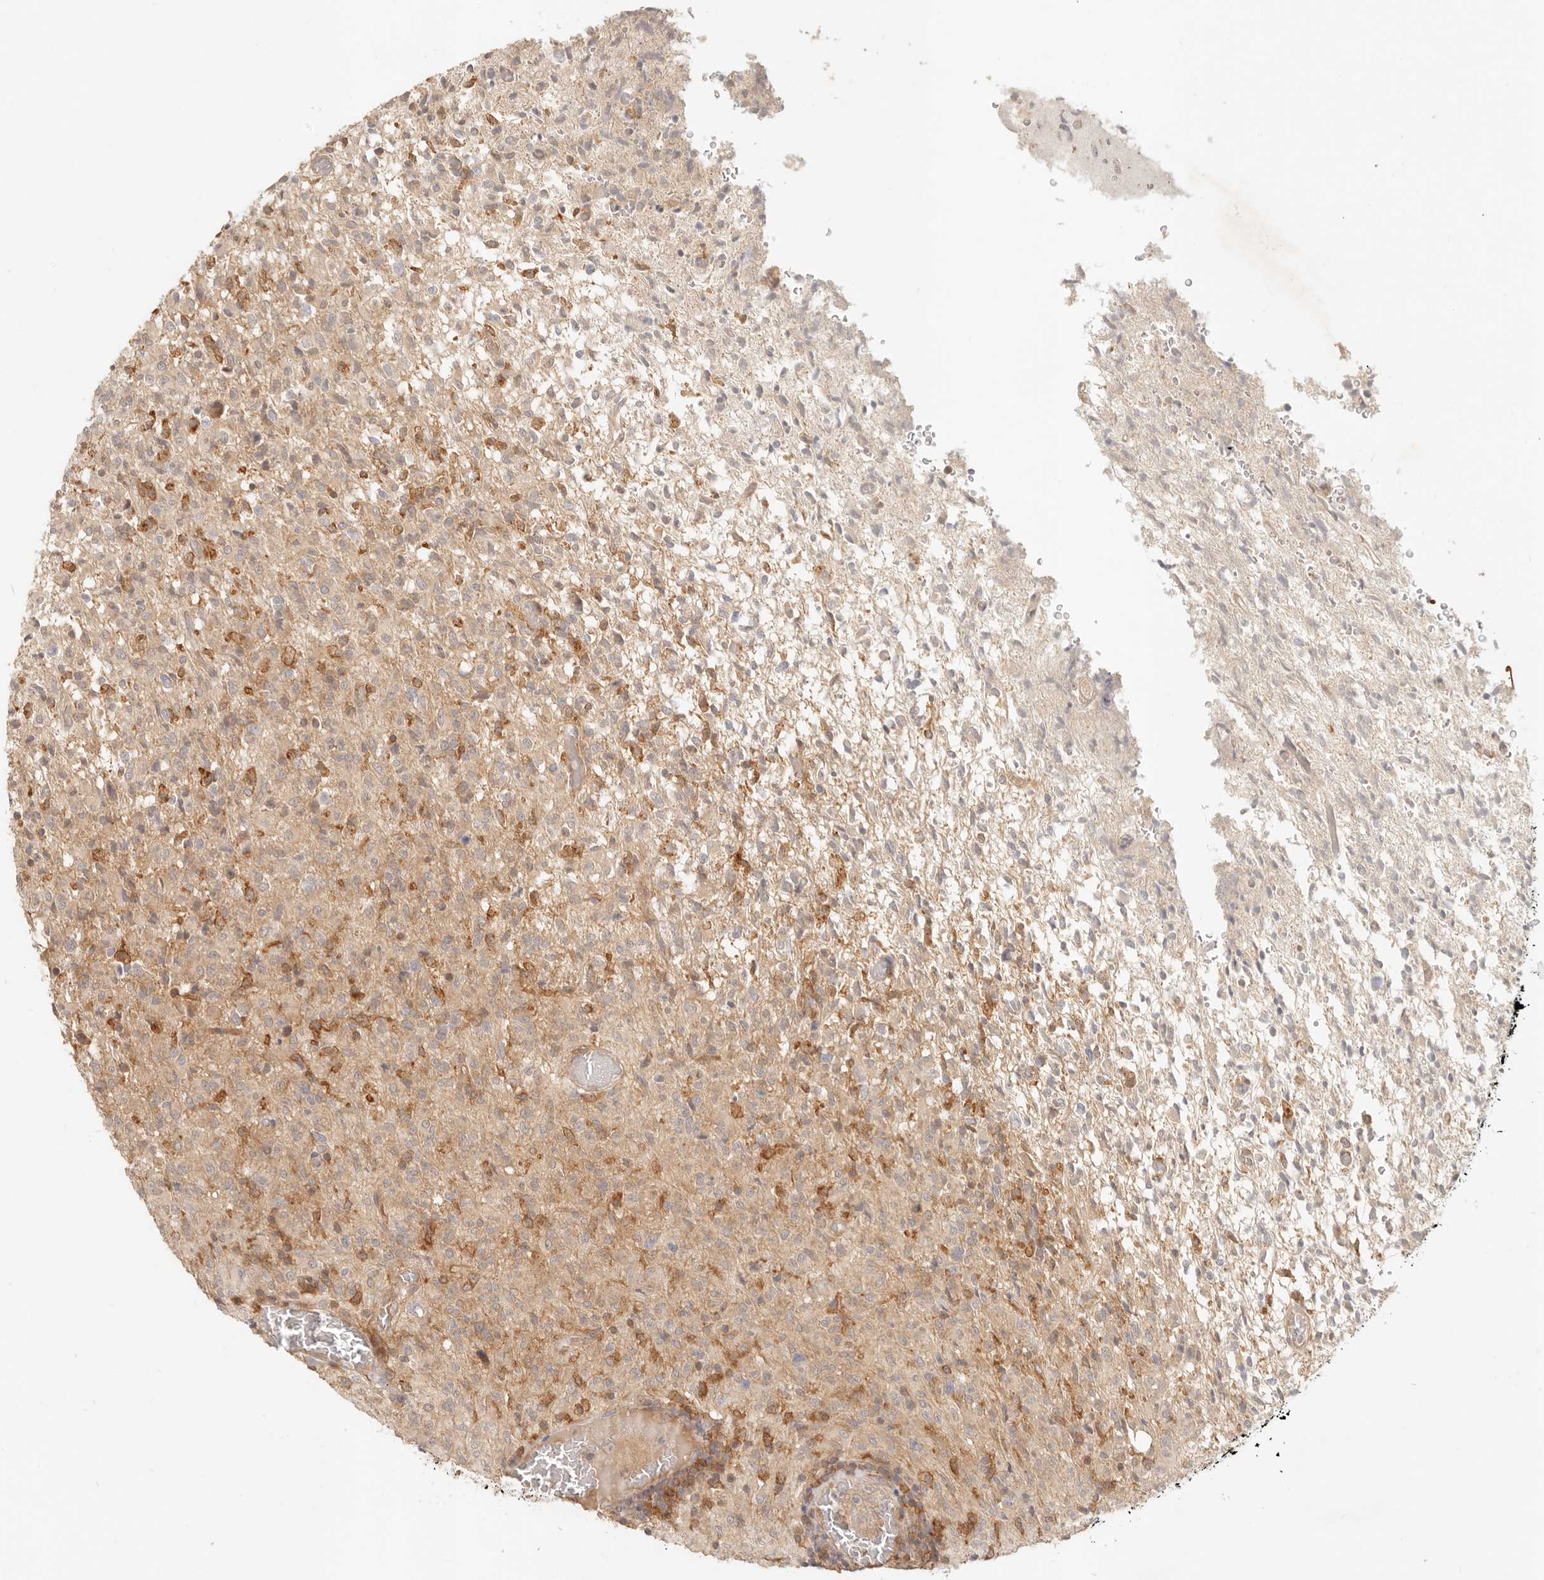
{"staining": {"intensity": "weak", "quantity": ">75%", "location": "cytoplasmic/membranous"}, "tissue": "glioma", "cell_type": "Tumor cells", "image_type": "cancer", "snomed": [{"axis": "morphology", "description": "Glioma, malignant, High grade"}, {"axis": "topography", "description": "Brain"}], "caption": "This is an image of immunohistochemistry (IHC) staining of glioma, which shows weak positivity in the cytoplasmic/membranous of tumor cells.", "gene": "NECAP2", "patient": {"sex": "female", "age": 57}}